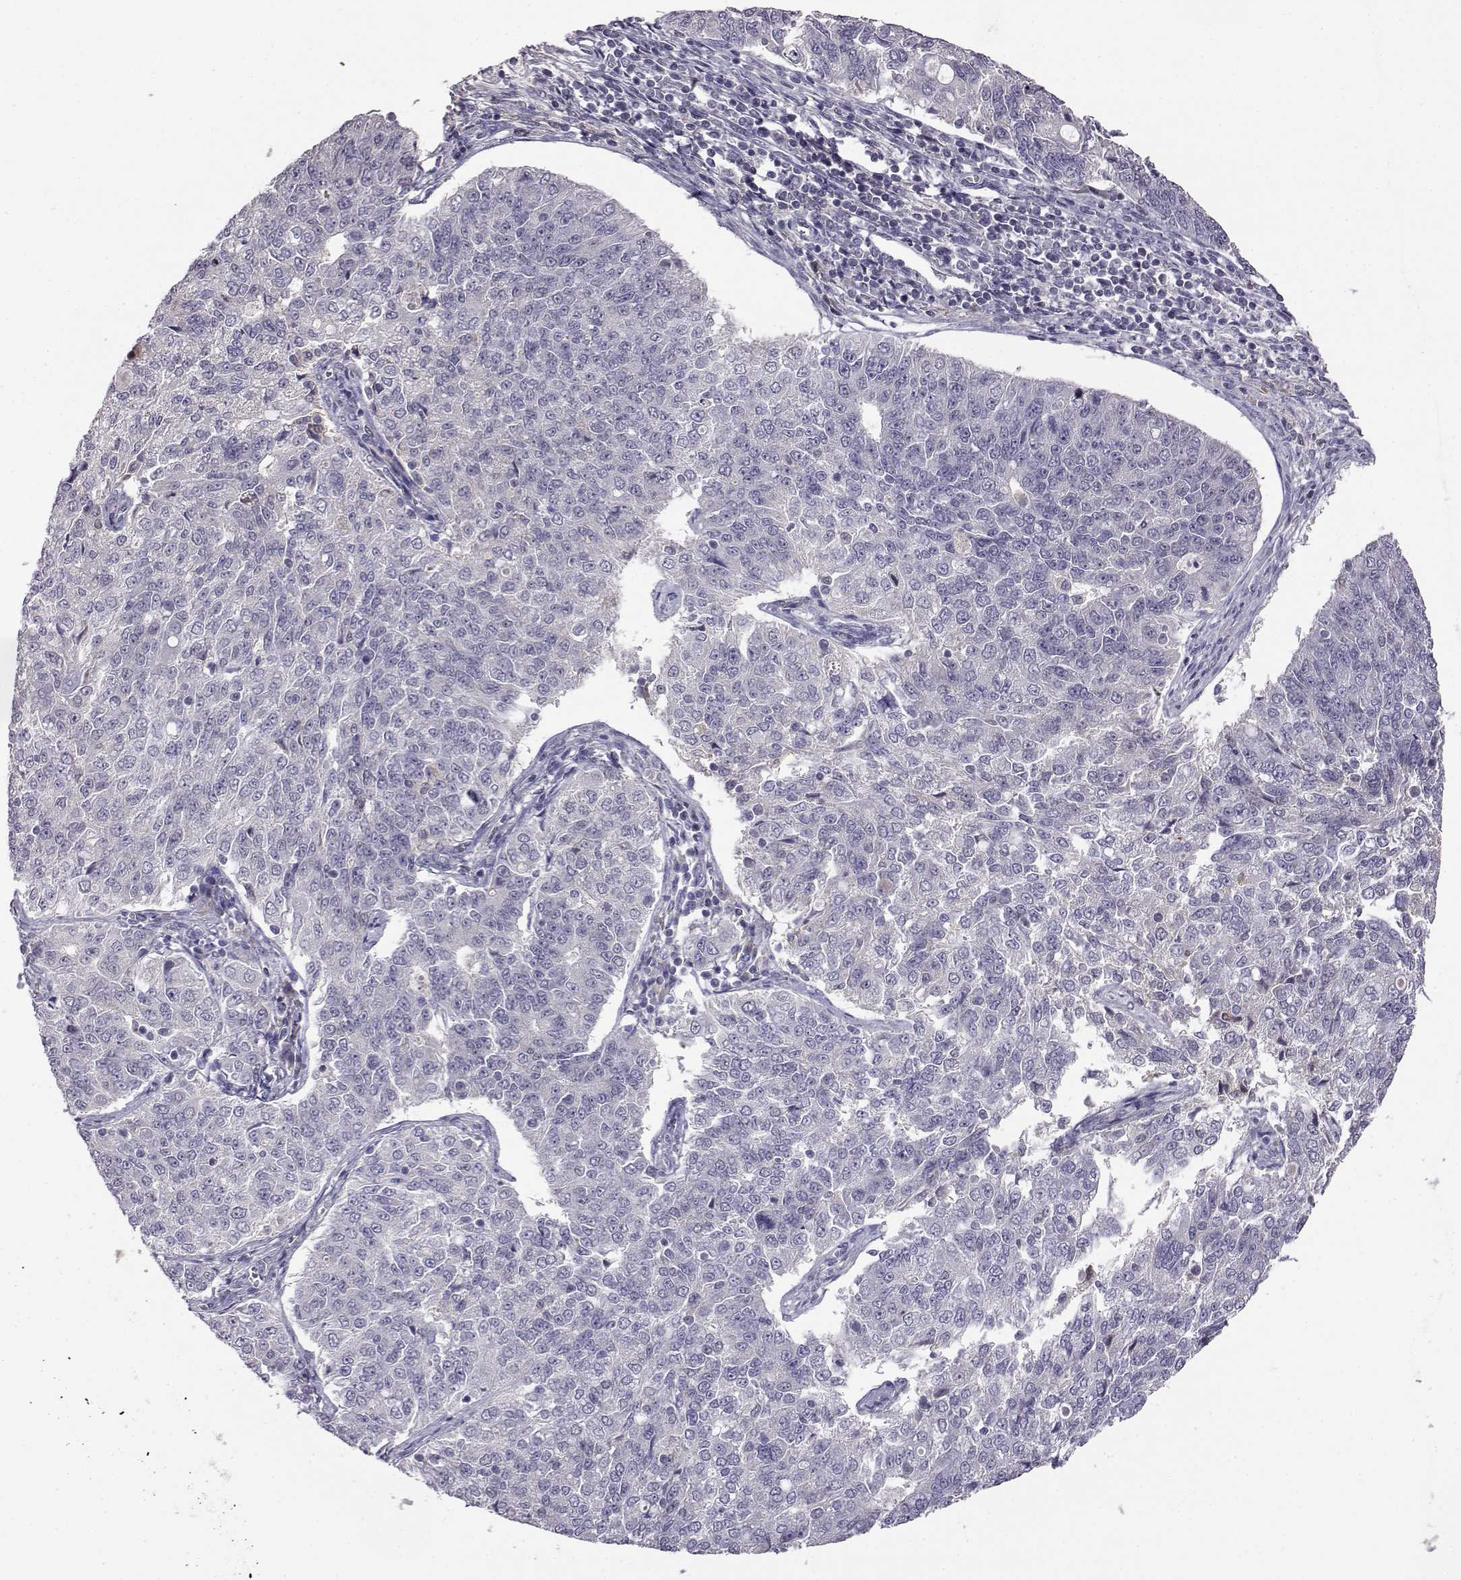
{"staining": {"intensity": "negative", "quantity": "none", "location": "none"}, "tissue": "endometrial cancer", "cell_type": "Tumor cells", "image_type": "cancer", "snomed": [{"axis": "morphology", "description": "Adenocarcinoma, NOS"}, {"axis": "topography", "description": "Endometrium"}], "caption": "Human adenocarcinoma (endometrial) stained for a protein using immunohistochemistry (IHC) displays no positivity in tumor cells.", "gene": "AKR1B1", "patient": {"sex": "female", "age": 43}}